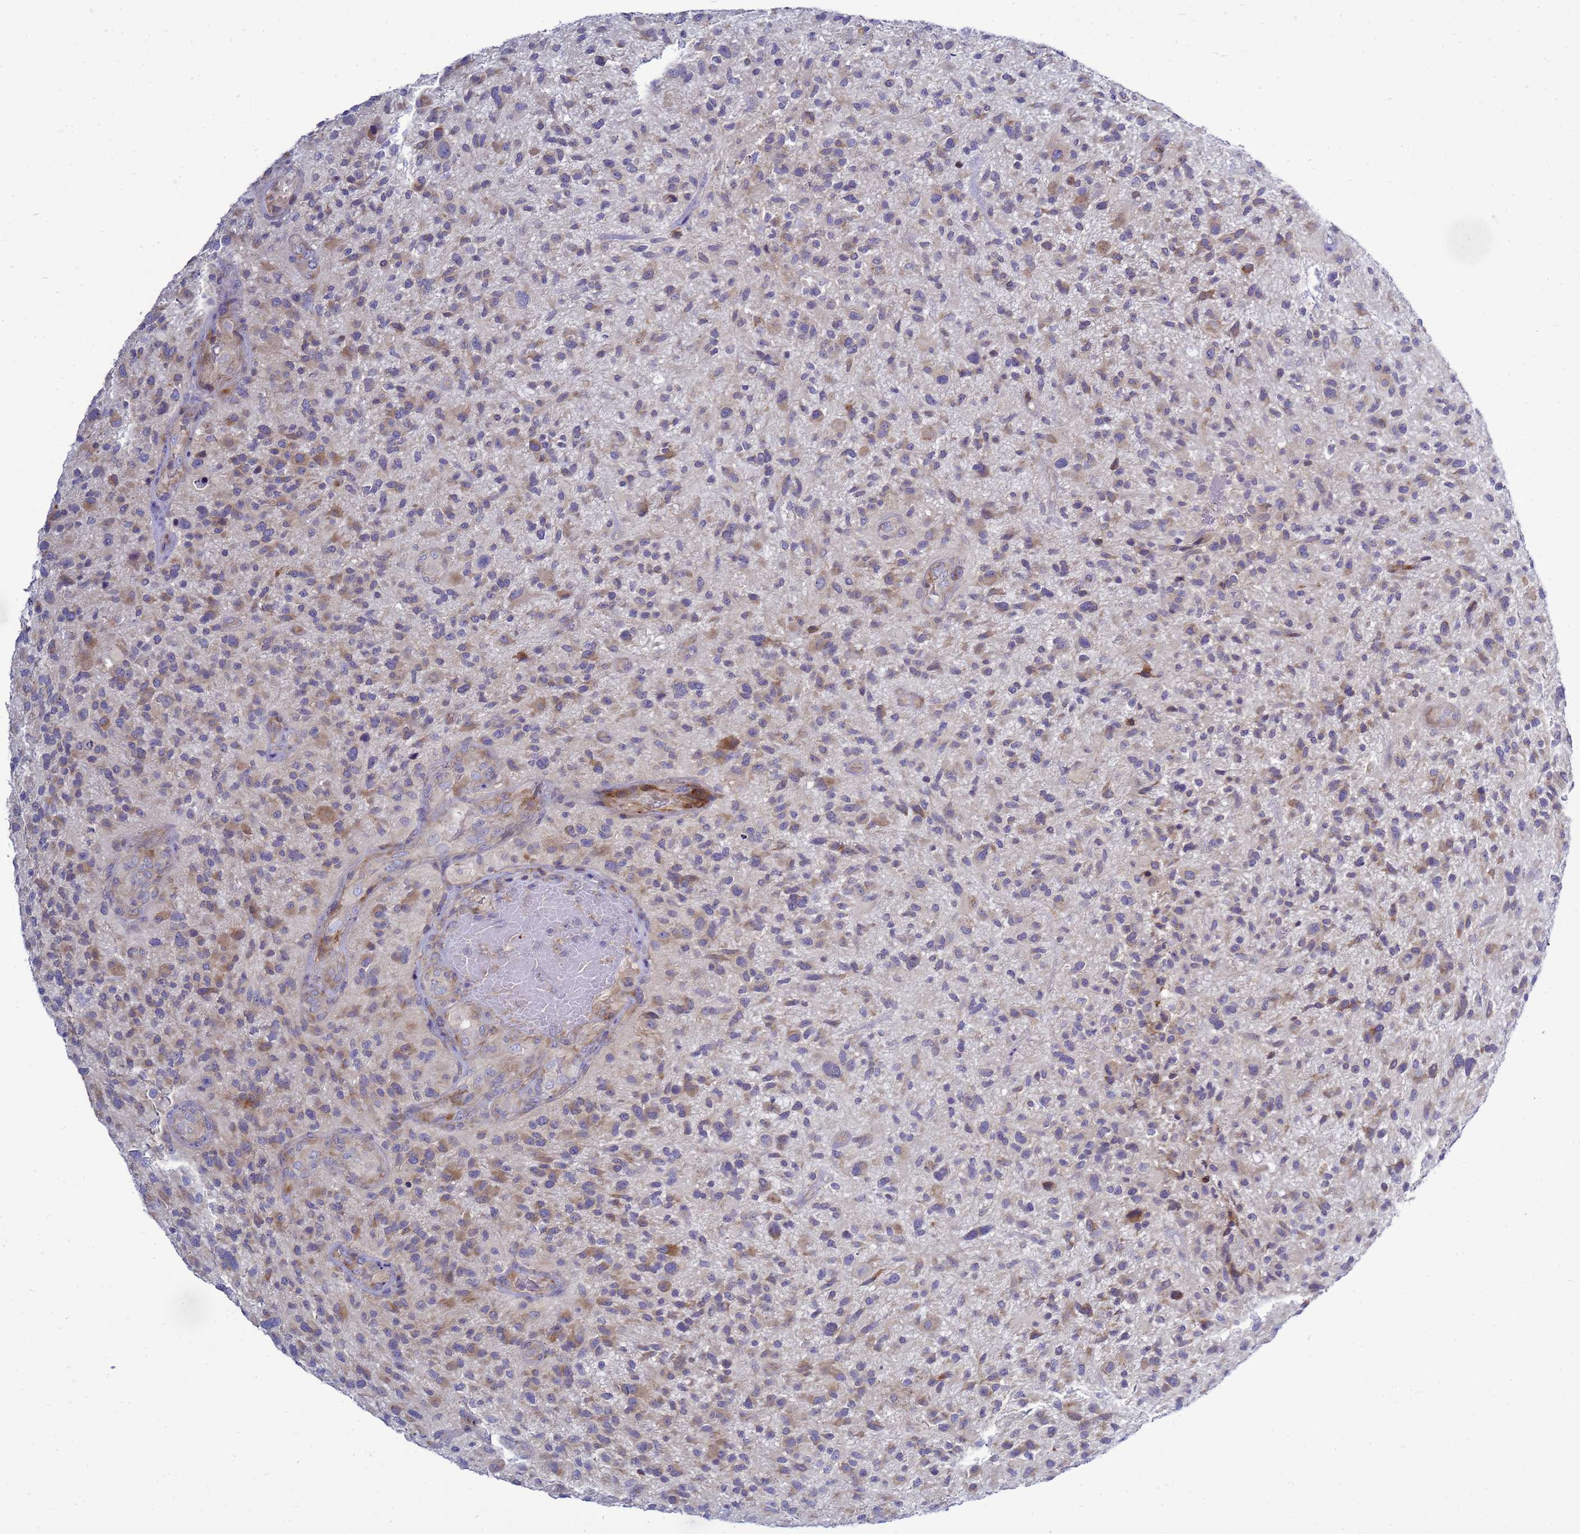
{"staining": {"intensity": "moderate", "quantity": "25%-75%", "location": "cytoplasmic/membranous"}, "tissue": "glioma", "cell_type": "Tumor cells", "image_type": "cancer", "snomed": [{"axis": "morphology", "description": "Glioma, malignant, High grade"}, {"axis": "topography", "description": "Brain"}], "caption": "Glioma tissue demonstrates moderate cytoplasmic/membranous staining in about 25%-75% of tumor cells, visualized by immunohistochemistry.", "gene": "MON1B", "patient": {"sex": "male", "age": 47}}